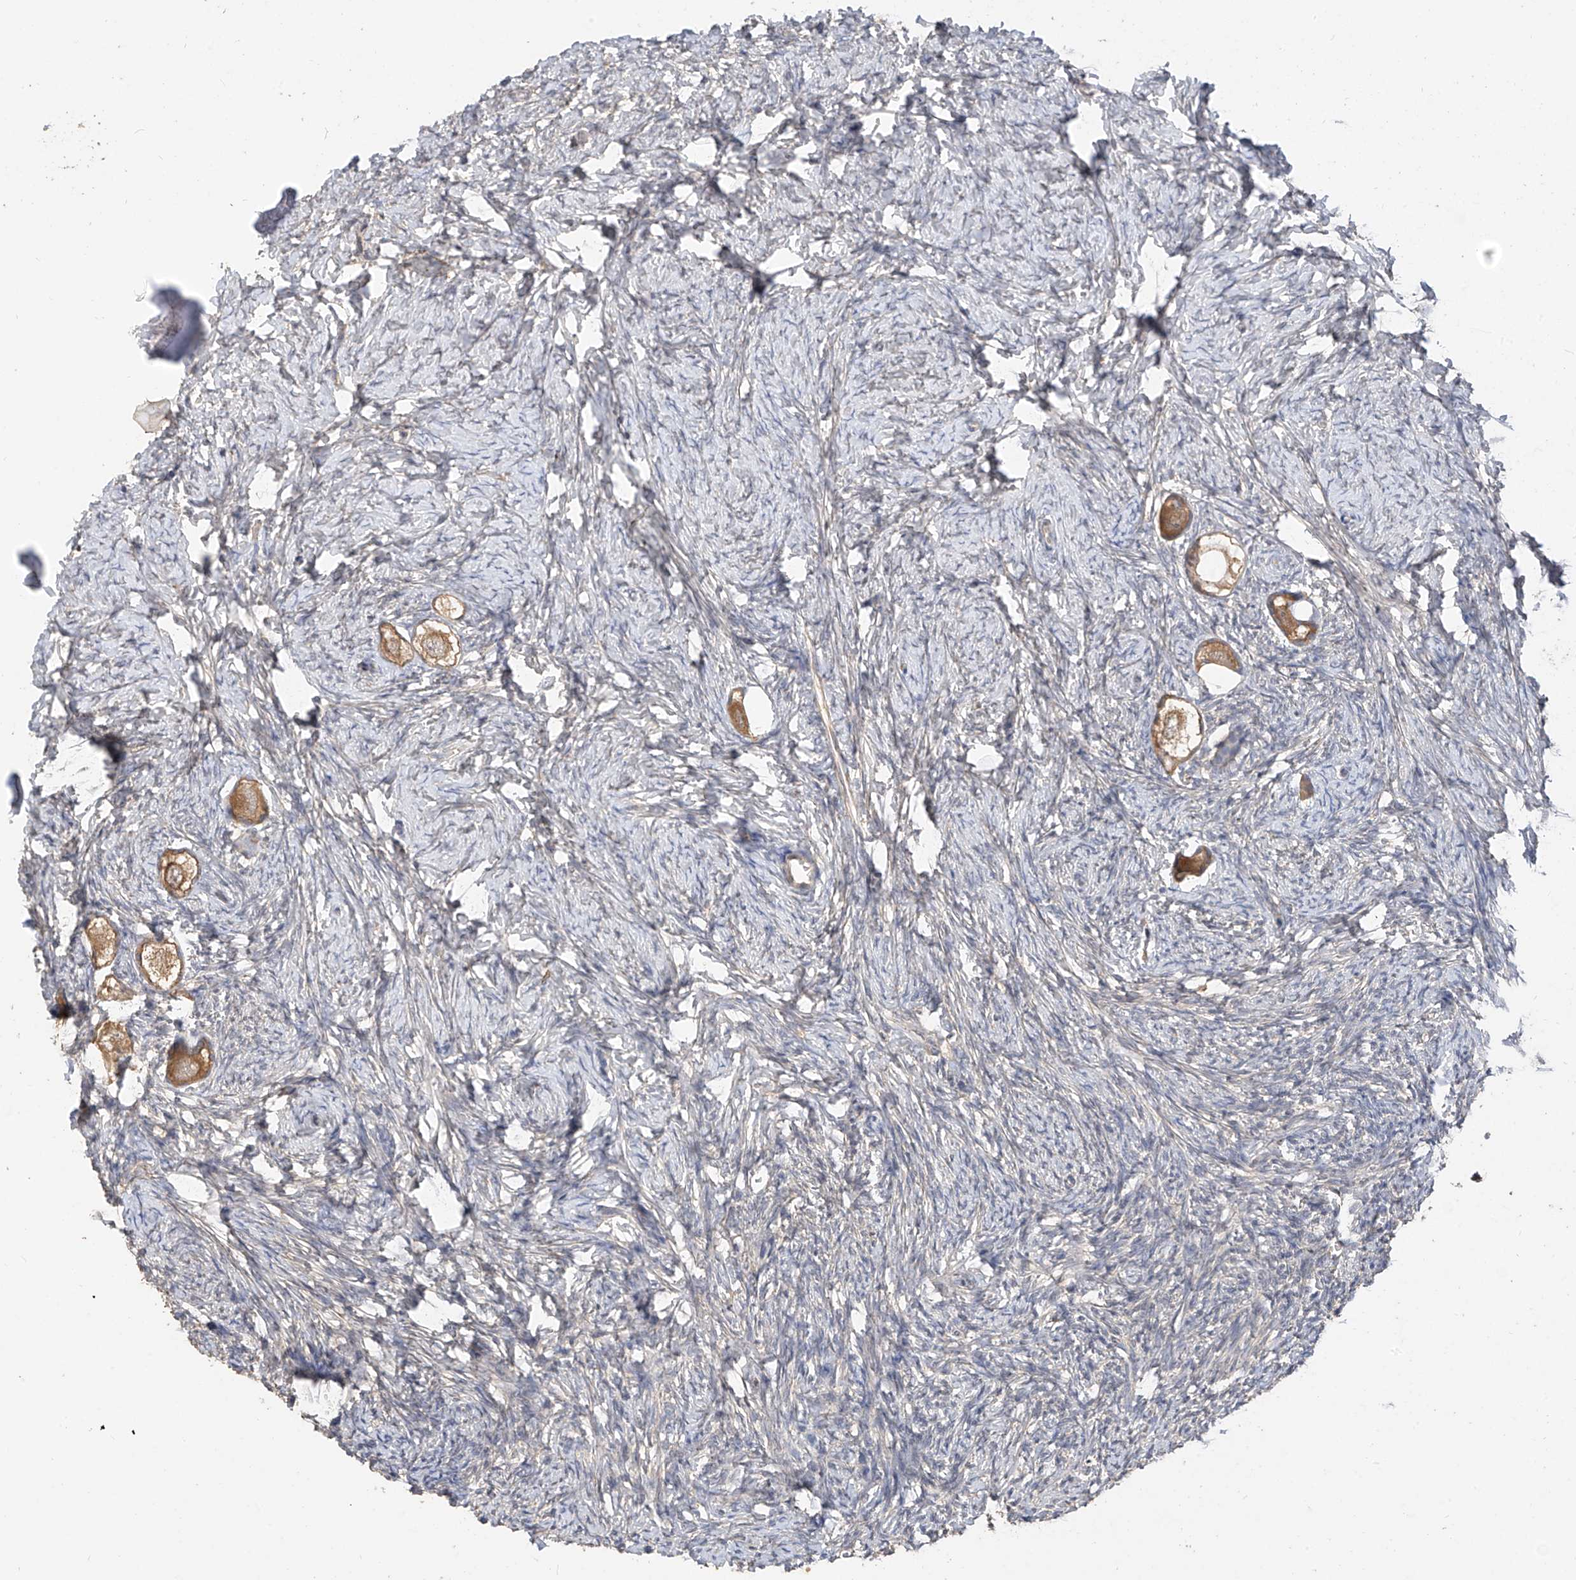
{"staining": {"intensity": "moderate", "quantity": ">75%", "location": "cytoplasmic/membranous"}, "tissue": "ovary", "cell_type": "Follicle cells", "image_type": "normal", "snomed": [{"axis": "morphology", "description": "Normal tissue, NOS"}, {"axis": "topography", "description": "Ovary"}], "caption": "Unremarkable ovary exhibits moderate cytoplasmic/membranous staining in about >75% of follicle cells.", "gene": "OFD1", "patient": {"sex": "female", "age": 27}}